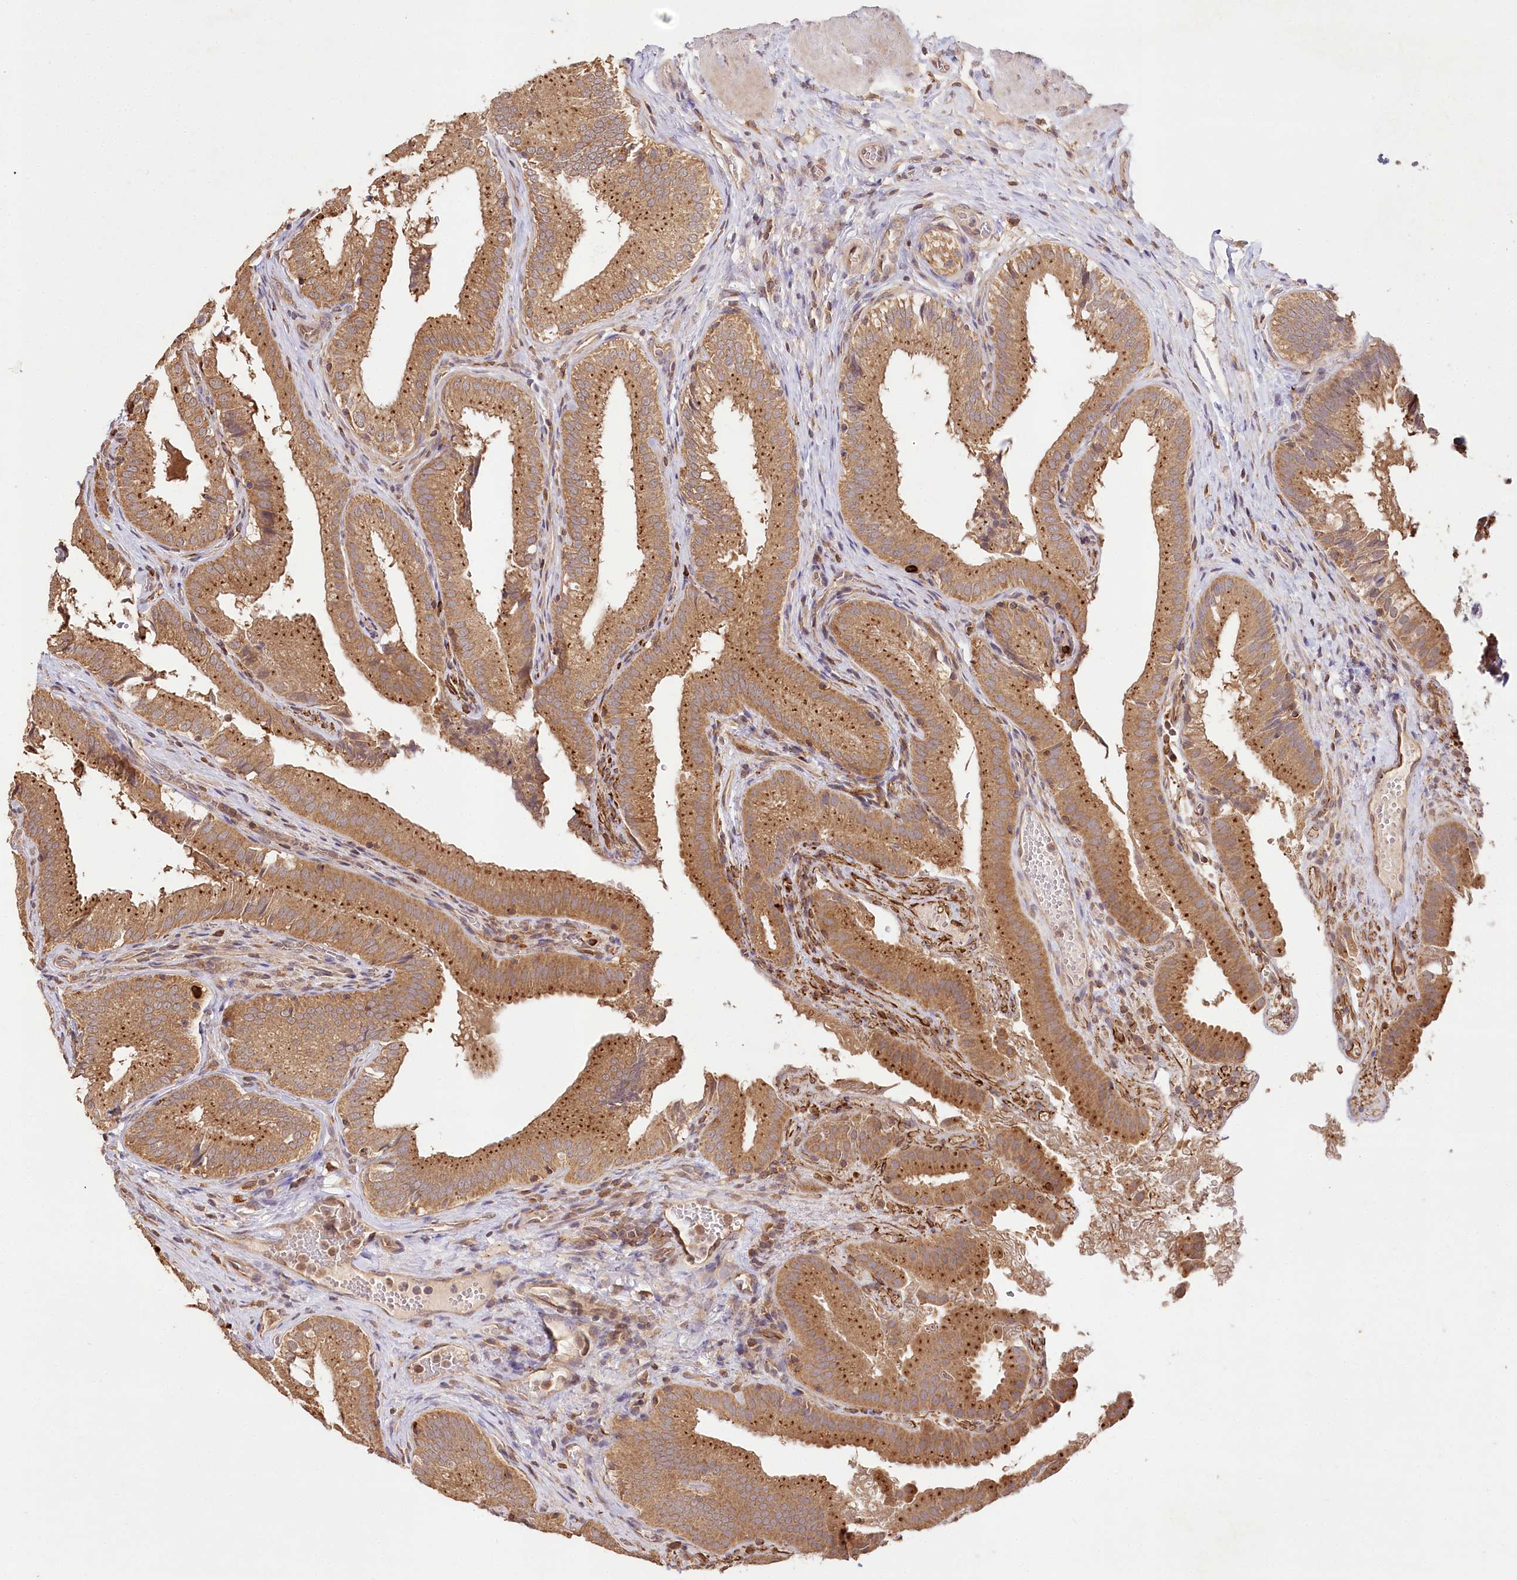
{"staining": {"intensity": "strong", "quantity": ">75%", "location": "cytoplasmic/membranous"}, "tissue": "gallbladder", "cell_type": "Glandular cells", "image_type": "normal", "snomed": [{"axis": "morphology", "description": "Normal tissue, NOS"}, {"axis": "topography", "description": "Gallbladder"}], "caption": "Brown immunohistochemical staining in normal human gallbladder reveals strong cytoplasmic/membranous expression in about >75% of glandular cells.", "gene": "DMXL1", "patient": {"sex": "female", "age": 30}}